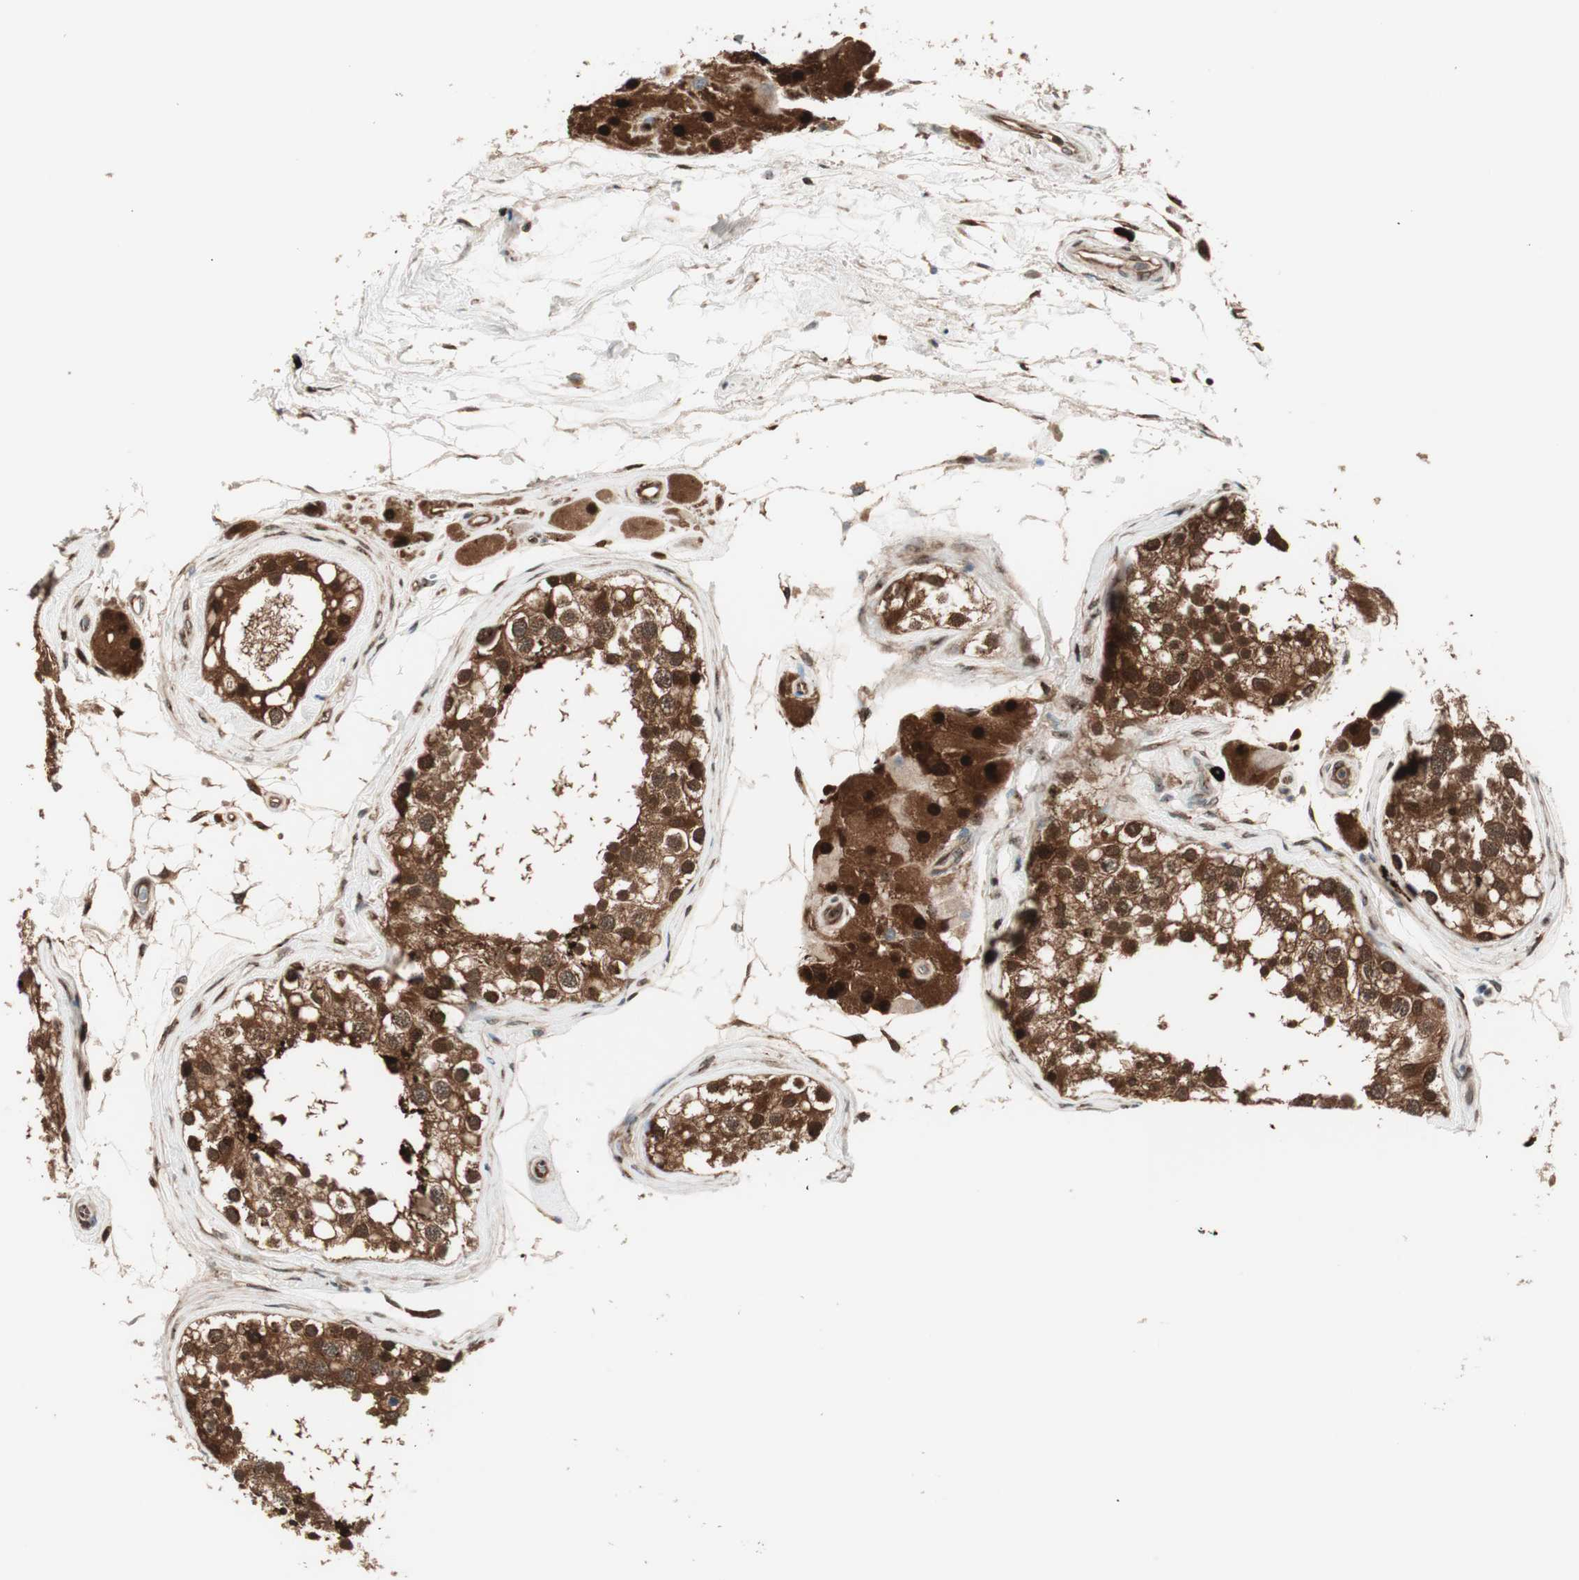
{"staining": {"intensity": "strong", "quantity": ">75%", "location": "cytoplasmic/membranous,nuclear"}, "tissue": "testis", "cell_type": "Cells in seminiferous ducts", "image_type": "normal", "snomed": [{"axis": "morphology", "description": "Normal tissue, NOS"}, {"axis": "topography", "description": "Testis"}], "caption": "Protein staining shows strong cytoplasmic/membranous,nuclear positivity in about >75% of cells in seminiferous ducts in benign testis.", "gene": "PRKG2", "patient": {"sex": "male", "age": 68}}